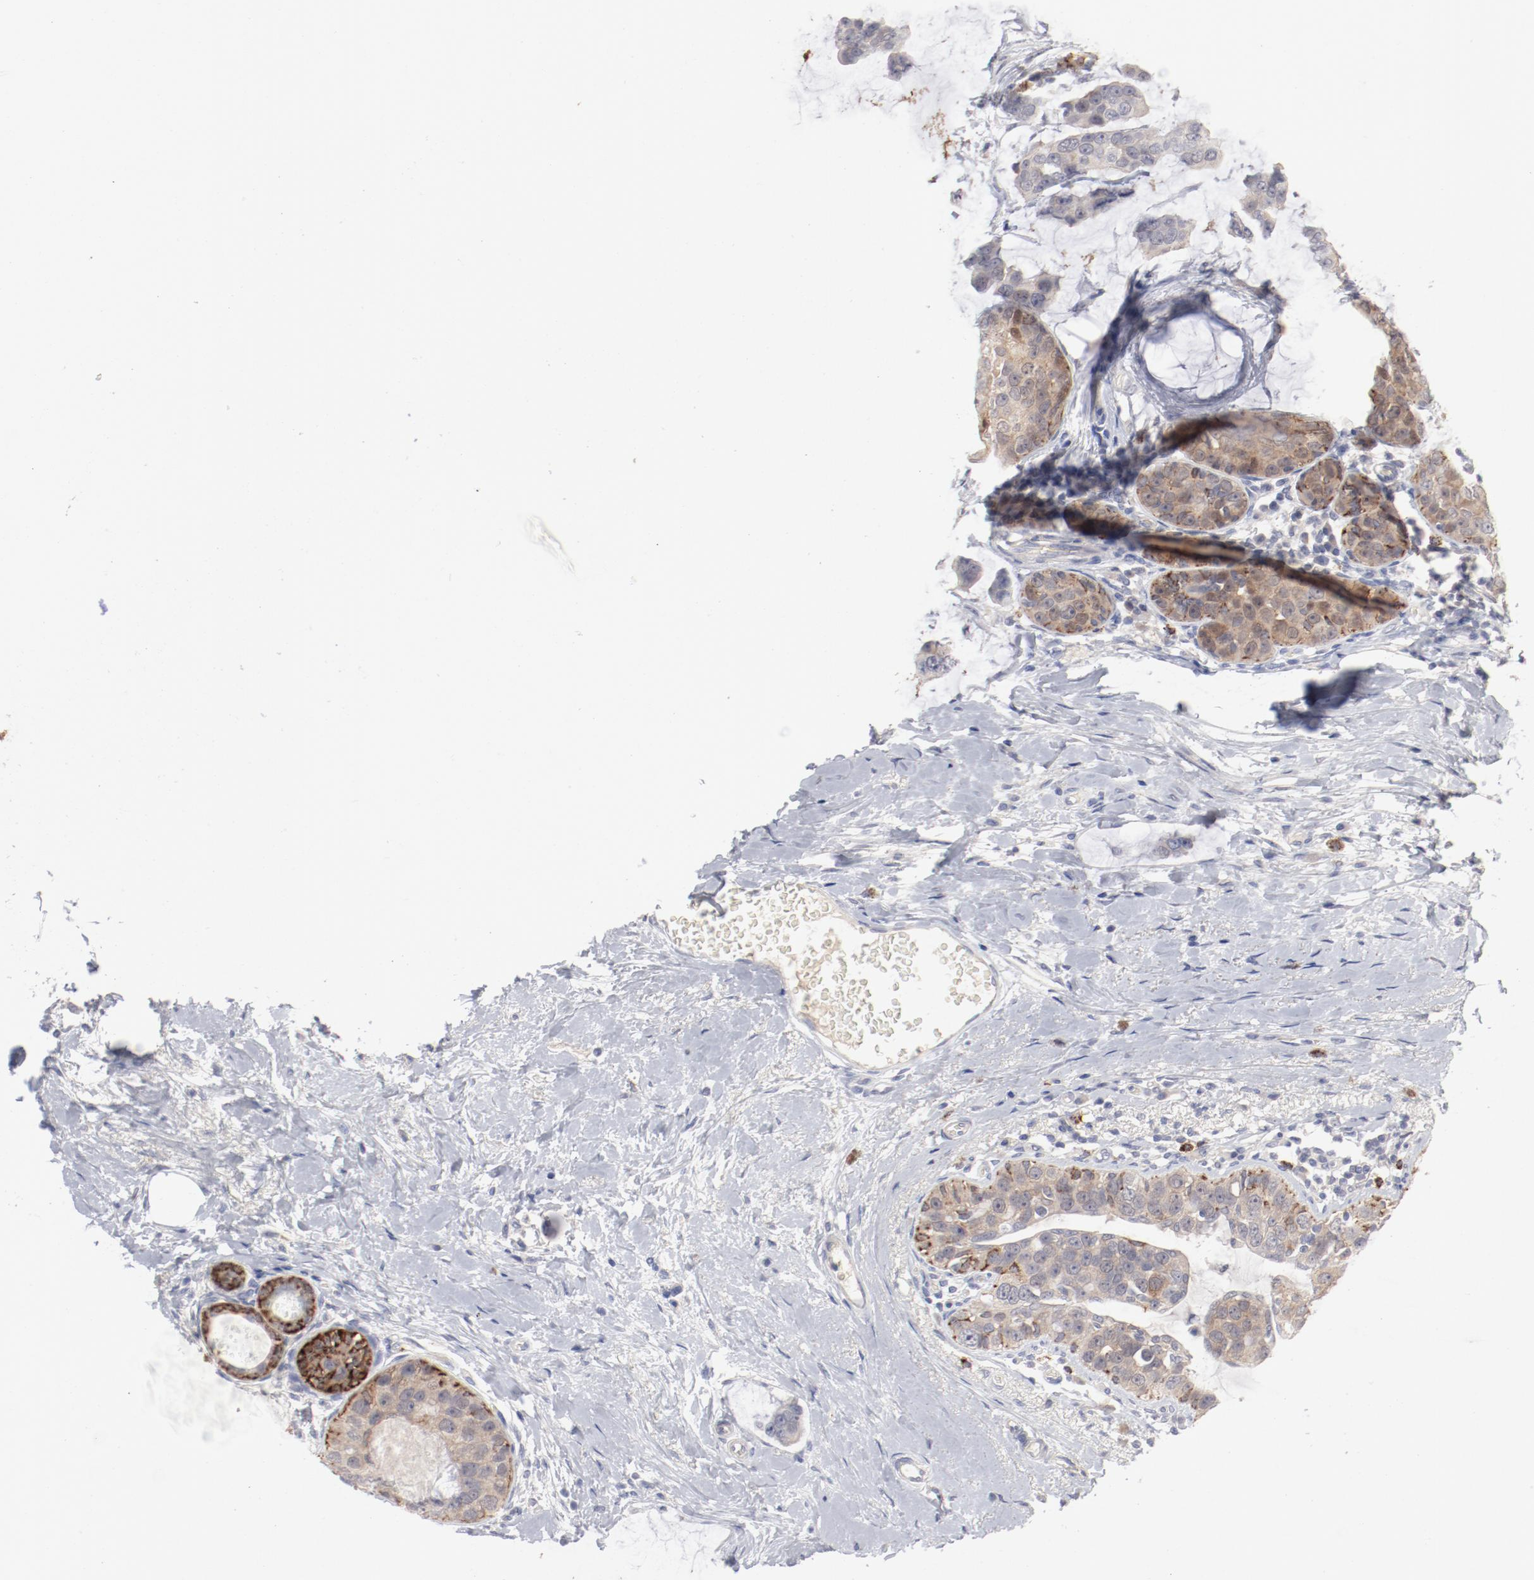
{"staining": {"intensity": "weak", "quantity": ">75%", "location": "cytoplasmic/membranous"}, "tissue": "breast cancer", "cell_type": "Tumor cells", "image_type": "cancer", "snomed": [{"axis": "morphology", "description": "Normal tissue, NOS"}, {"axis": "morphology", "description": "Duct carcinoma"}, {"axis": "topography", "description": "Breast"}], "caption": "A low amount of weak cytoplasmic/membranous expression is seen in approximately >75% of tumor cells in breast infiltrating ductal carcinoma tissue.", "gene": "SH3BGR", "patient": {"sex": "female", "age": 50}}